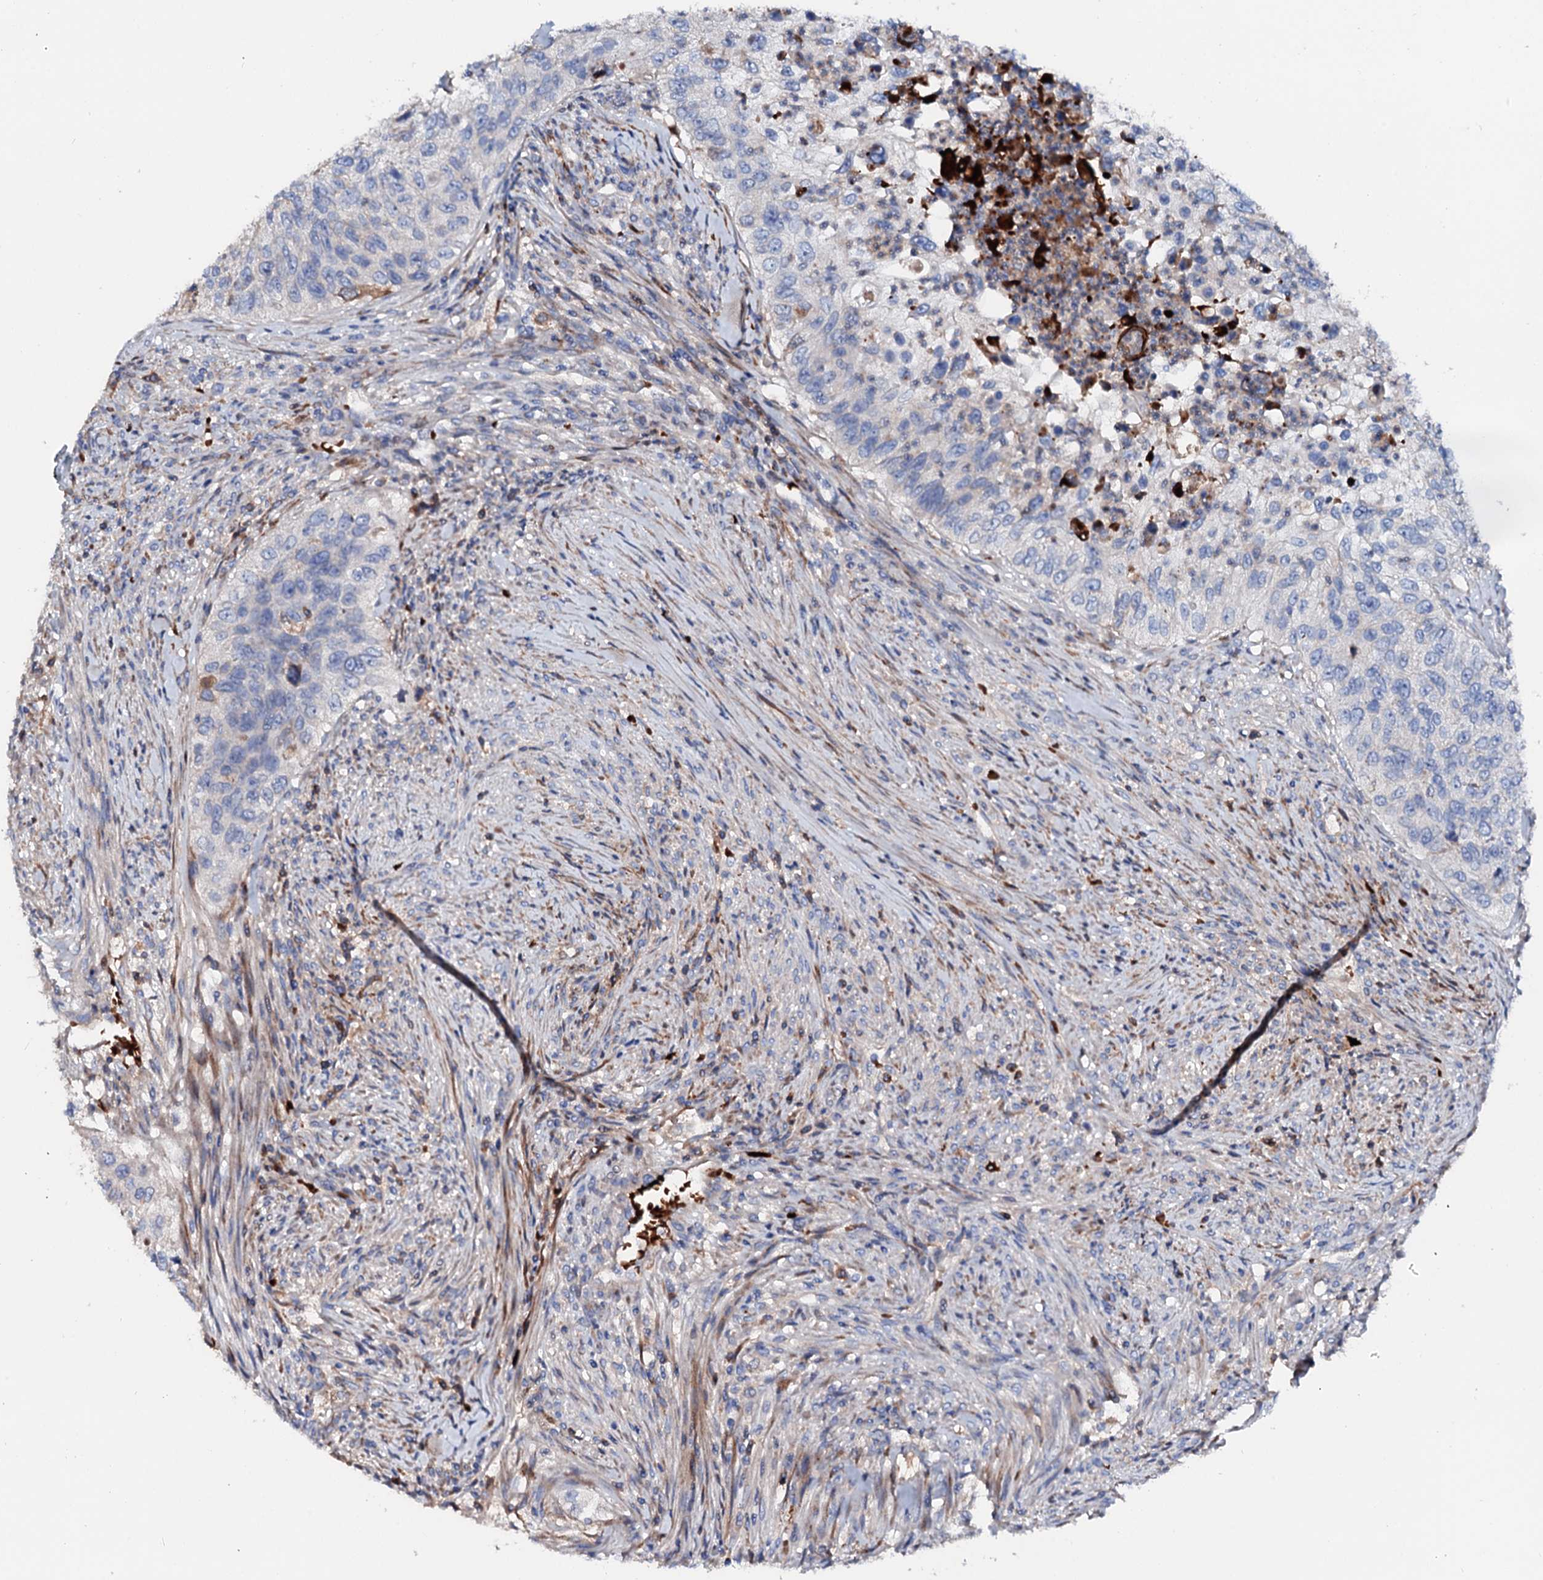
{"staining": {"intensity": "negative", "quantity": "none", "location": "none"}, "tissue": "urothelial cancer", "cell_type": "Tumor cells", "image_type": "cancer", "snomed": [{"axis": "morphology", "description": "Urothelial carcinoma, High grade"}, {"axis": "topography", "description": "Urinary bladder"}], "caption": "High power microscopy histopathology image of an immunohistochemistry photomicrograph of urothelial cancer, revealing no significant staining in tumor cells.", "gene": "SLC10A7", "patient": {"sex": "female", "age": 60}}